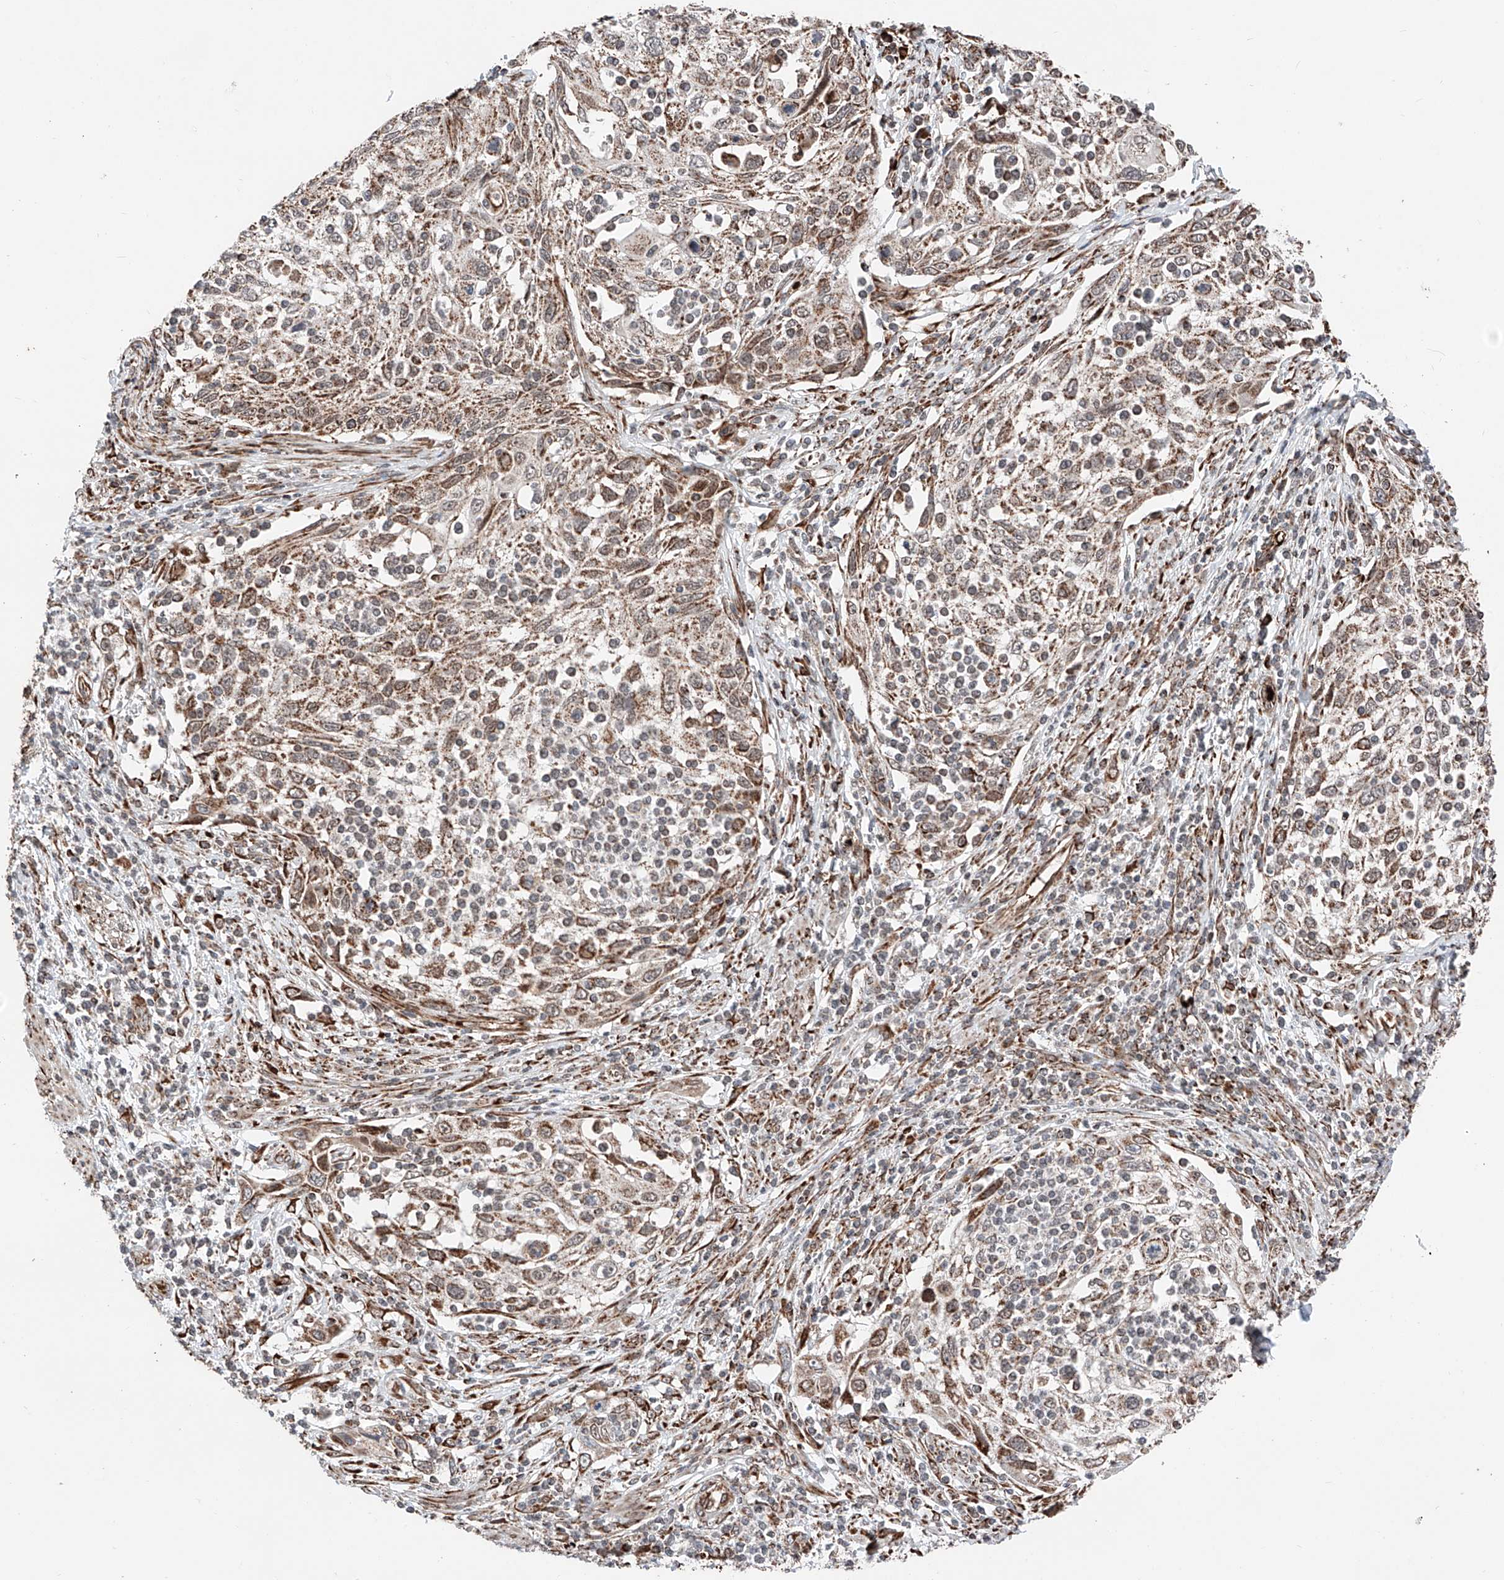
{"staining": {"intensity": "moderate", "quantity": ">75%", "location": "cytoplasmic/membranous"}, "tissue": "cervical cancer", "cell_type": "Tumor cells", "image_type": "cancer", "snomed": [{"axis": "morphology", "description": "Squamous cell carcinoma, NOS"}, {"axis": "topography", "description": "Cervix"}], "caption": "IHC (DAB) staining of cervical cancer (squamous cell carcinoma) demonstrates moderate cytoplasmic/membranous protein positivity in about >75% of tumor cells.", "gene": "ZSCAN29", "patient": {"sex": "female", "age": 70}}